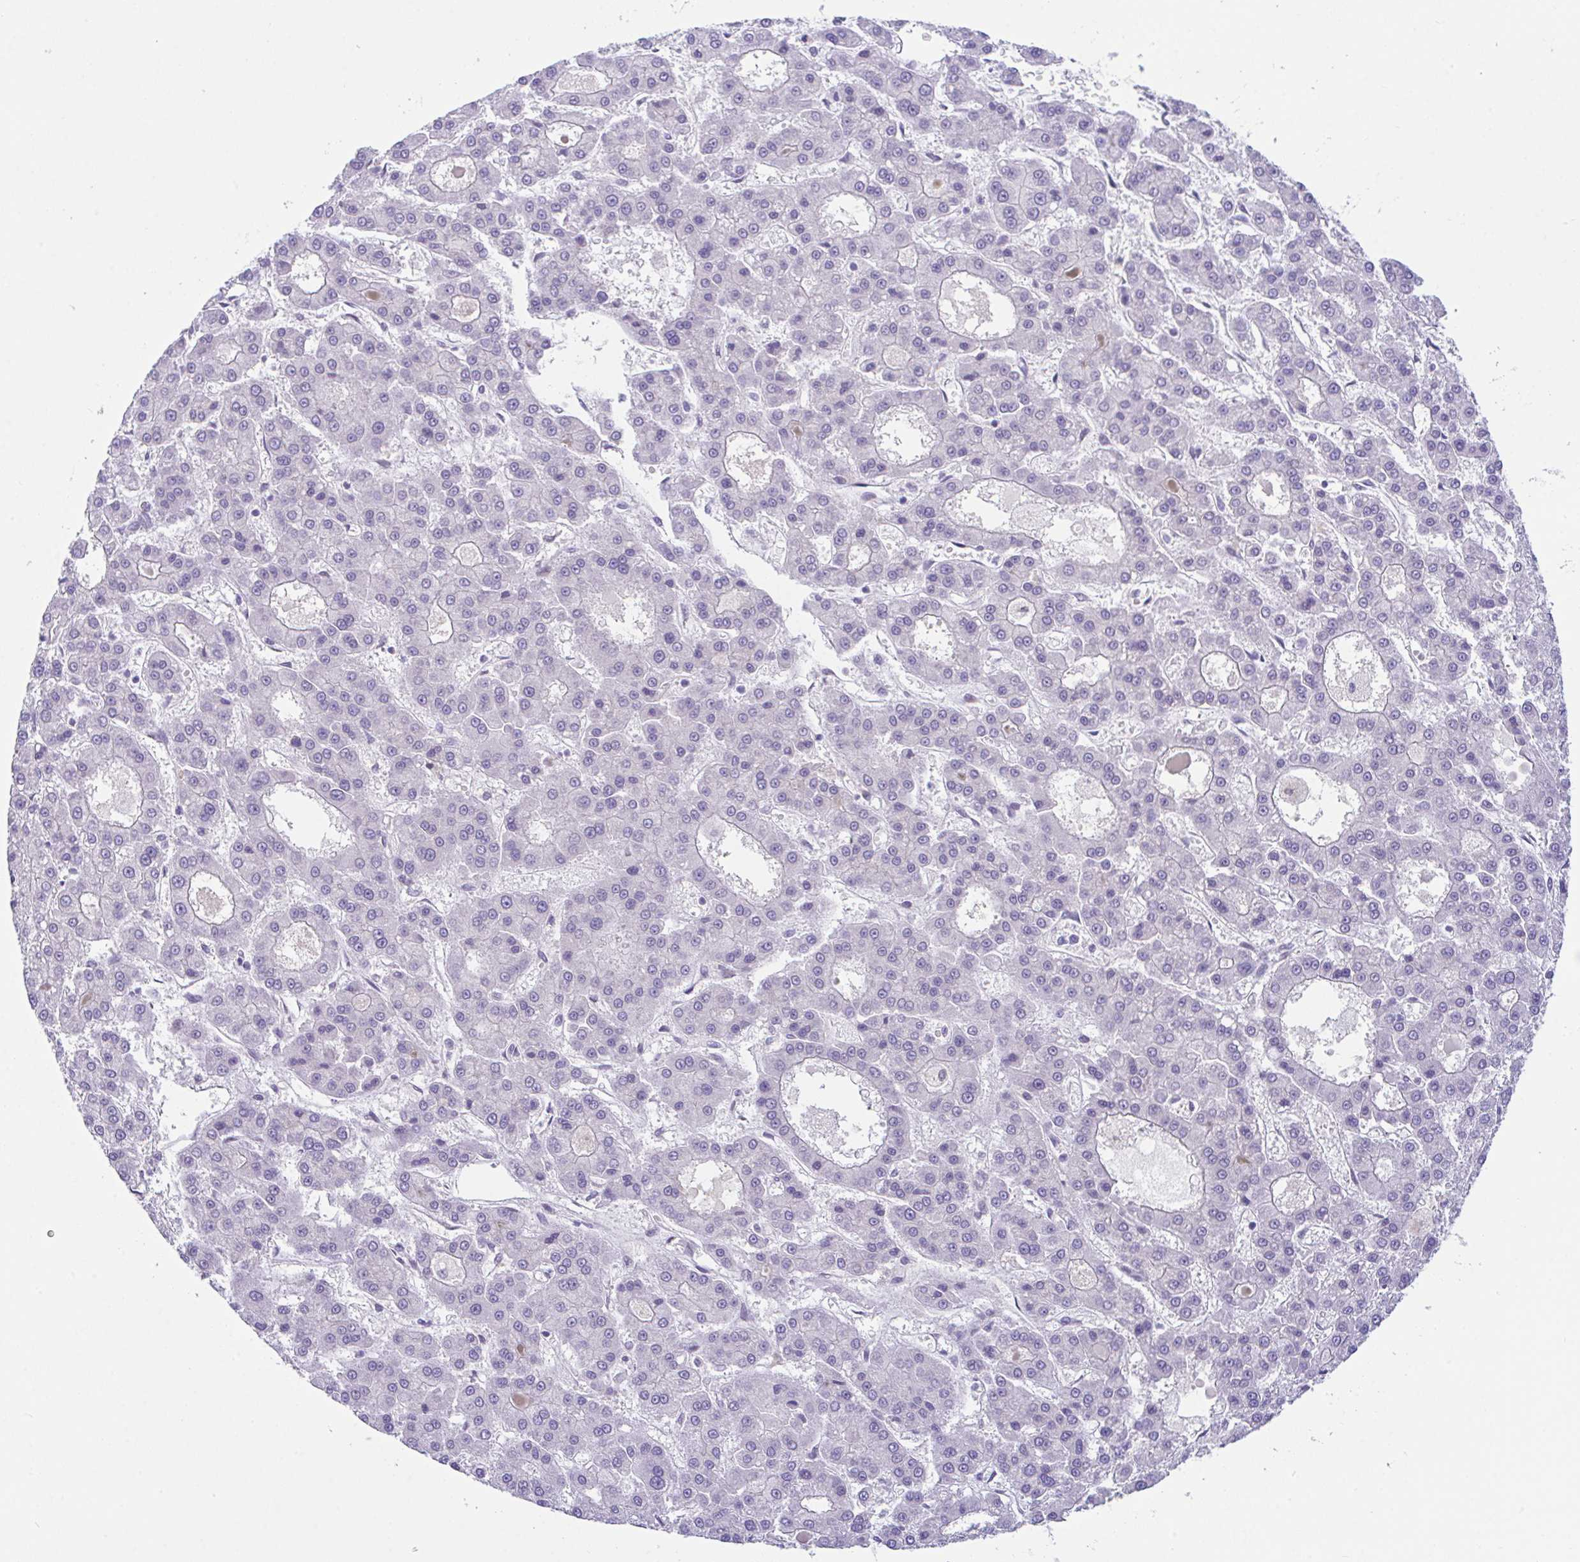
{"staining": {"intensity": "negative", "quantity": "none", "location": "none"}, "tissue": "liver cancer", "cell_type": "Tumor cells", "image_type": "cancer", "snomed": [{"axis": "morphology", "description": "Carcinoma, Hepatocellular, NOS"}, {"axis": "topography", "description": "Liver"}], "caption": "IHC histopathology image of liver cancer (hepatocellular carcinoma) stained for a protein (brown), which exhibits no positivity in tumor cells. (DAB (3,3'-diaminobenzidine) IHC, high magnification).", "gene": "ZBED3", "patient": {"sex": "male", "age": 70}}